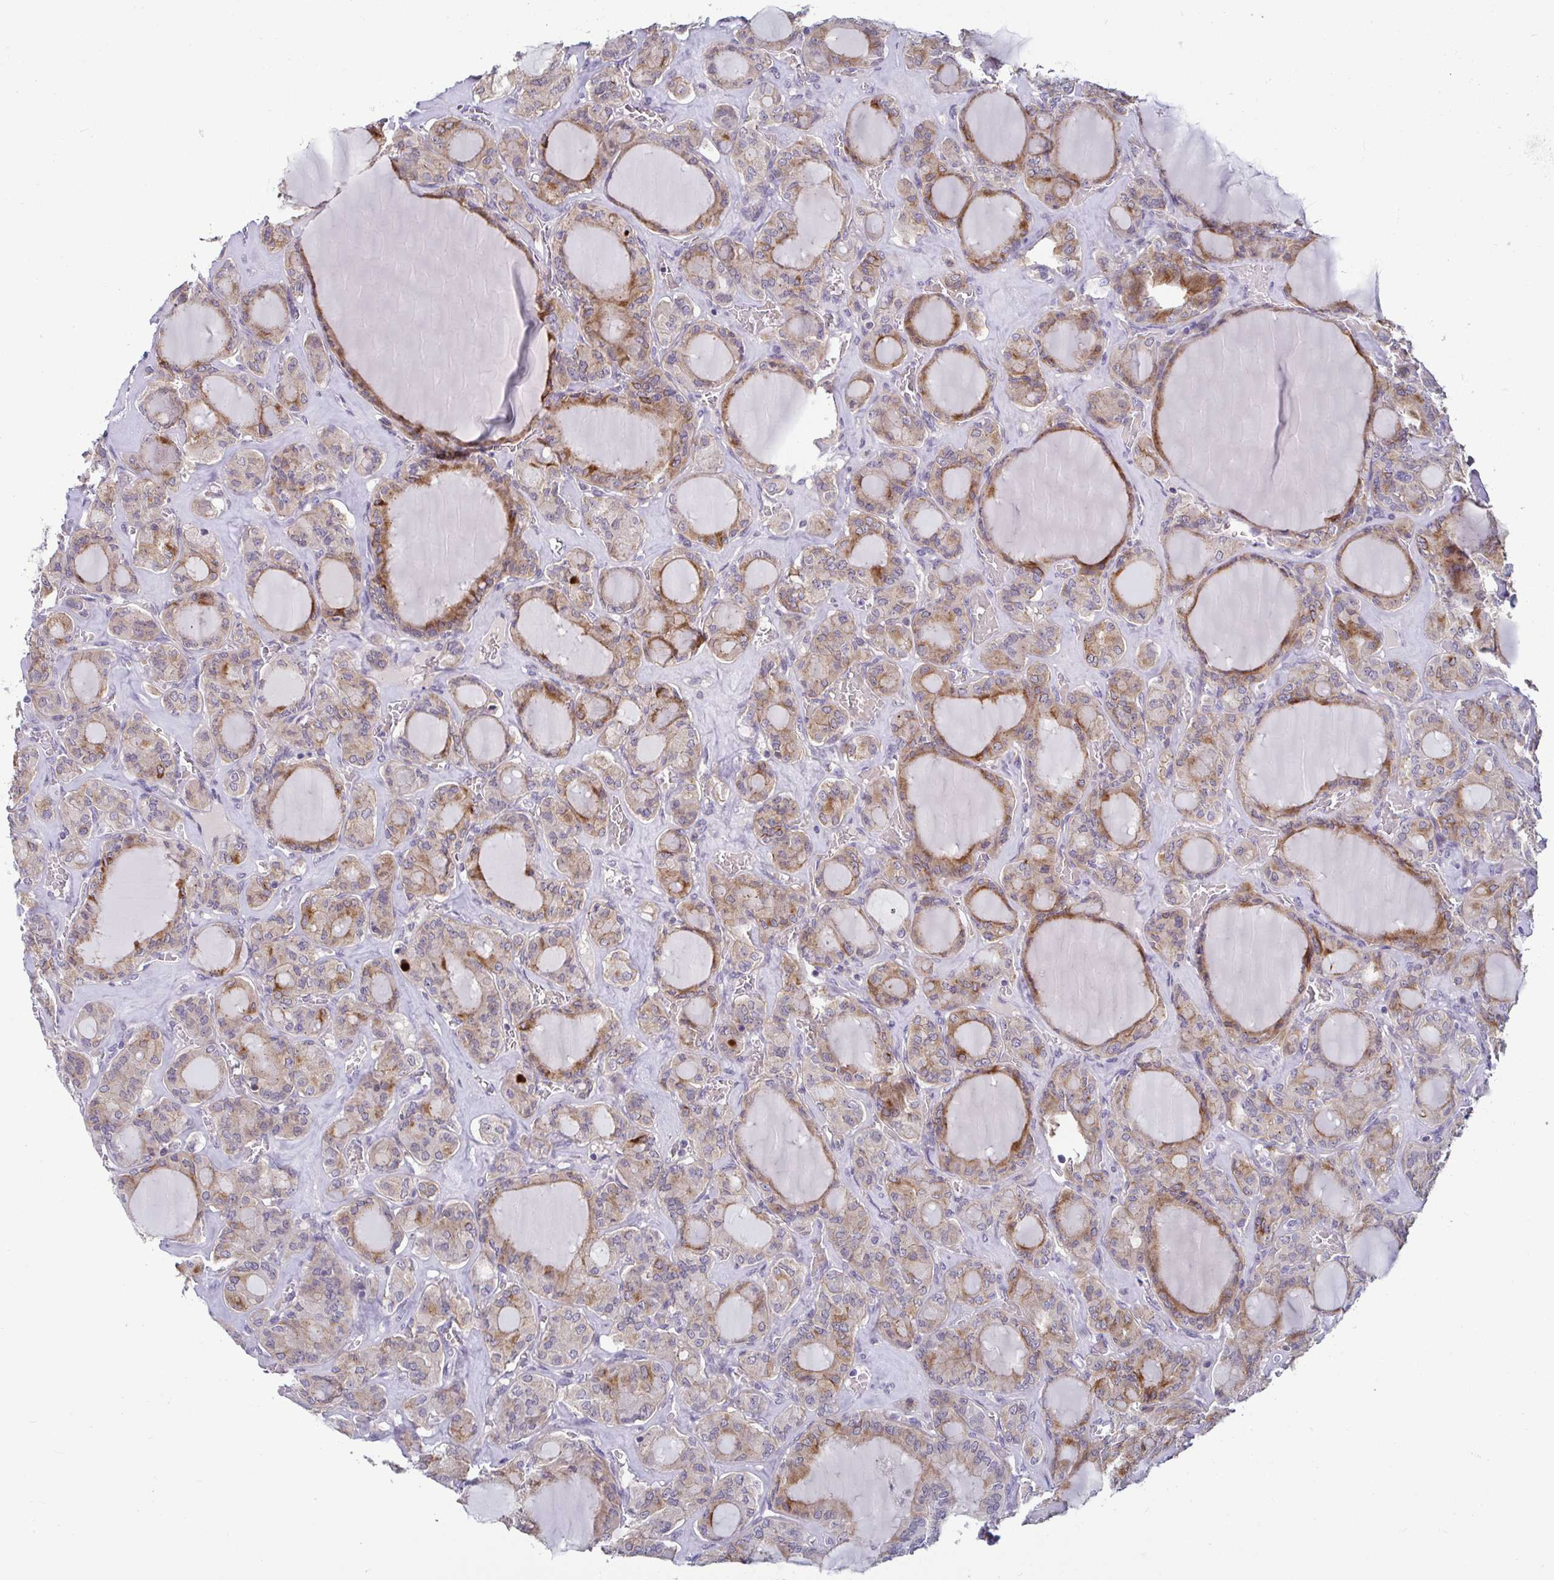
{"staining": {"intensity": "moderate", "quantity": "25%-75%", "location": "cytoplasmic/membranous"}, "tissue": "thyroid cancer", "cell_type": "Tumor cells", "image_type": "cancer", "snomed": [{"axis": "morphology", "description": "Papillary adenocarcinoma, NOS"}, {"axis": "topography", "description": "Thyroid gland"}], "caption": "Immunohistochemical staining of thyroid cancer exhibits moderate cytoplasmic/membranous protein positivity in approximately 25%-75% of tumor cells. (IHC, brightfield microscopy, high magnification).", "gene": "GSTM1", "patient": {"sex": "male", "age": 87}}